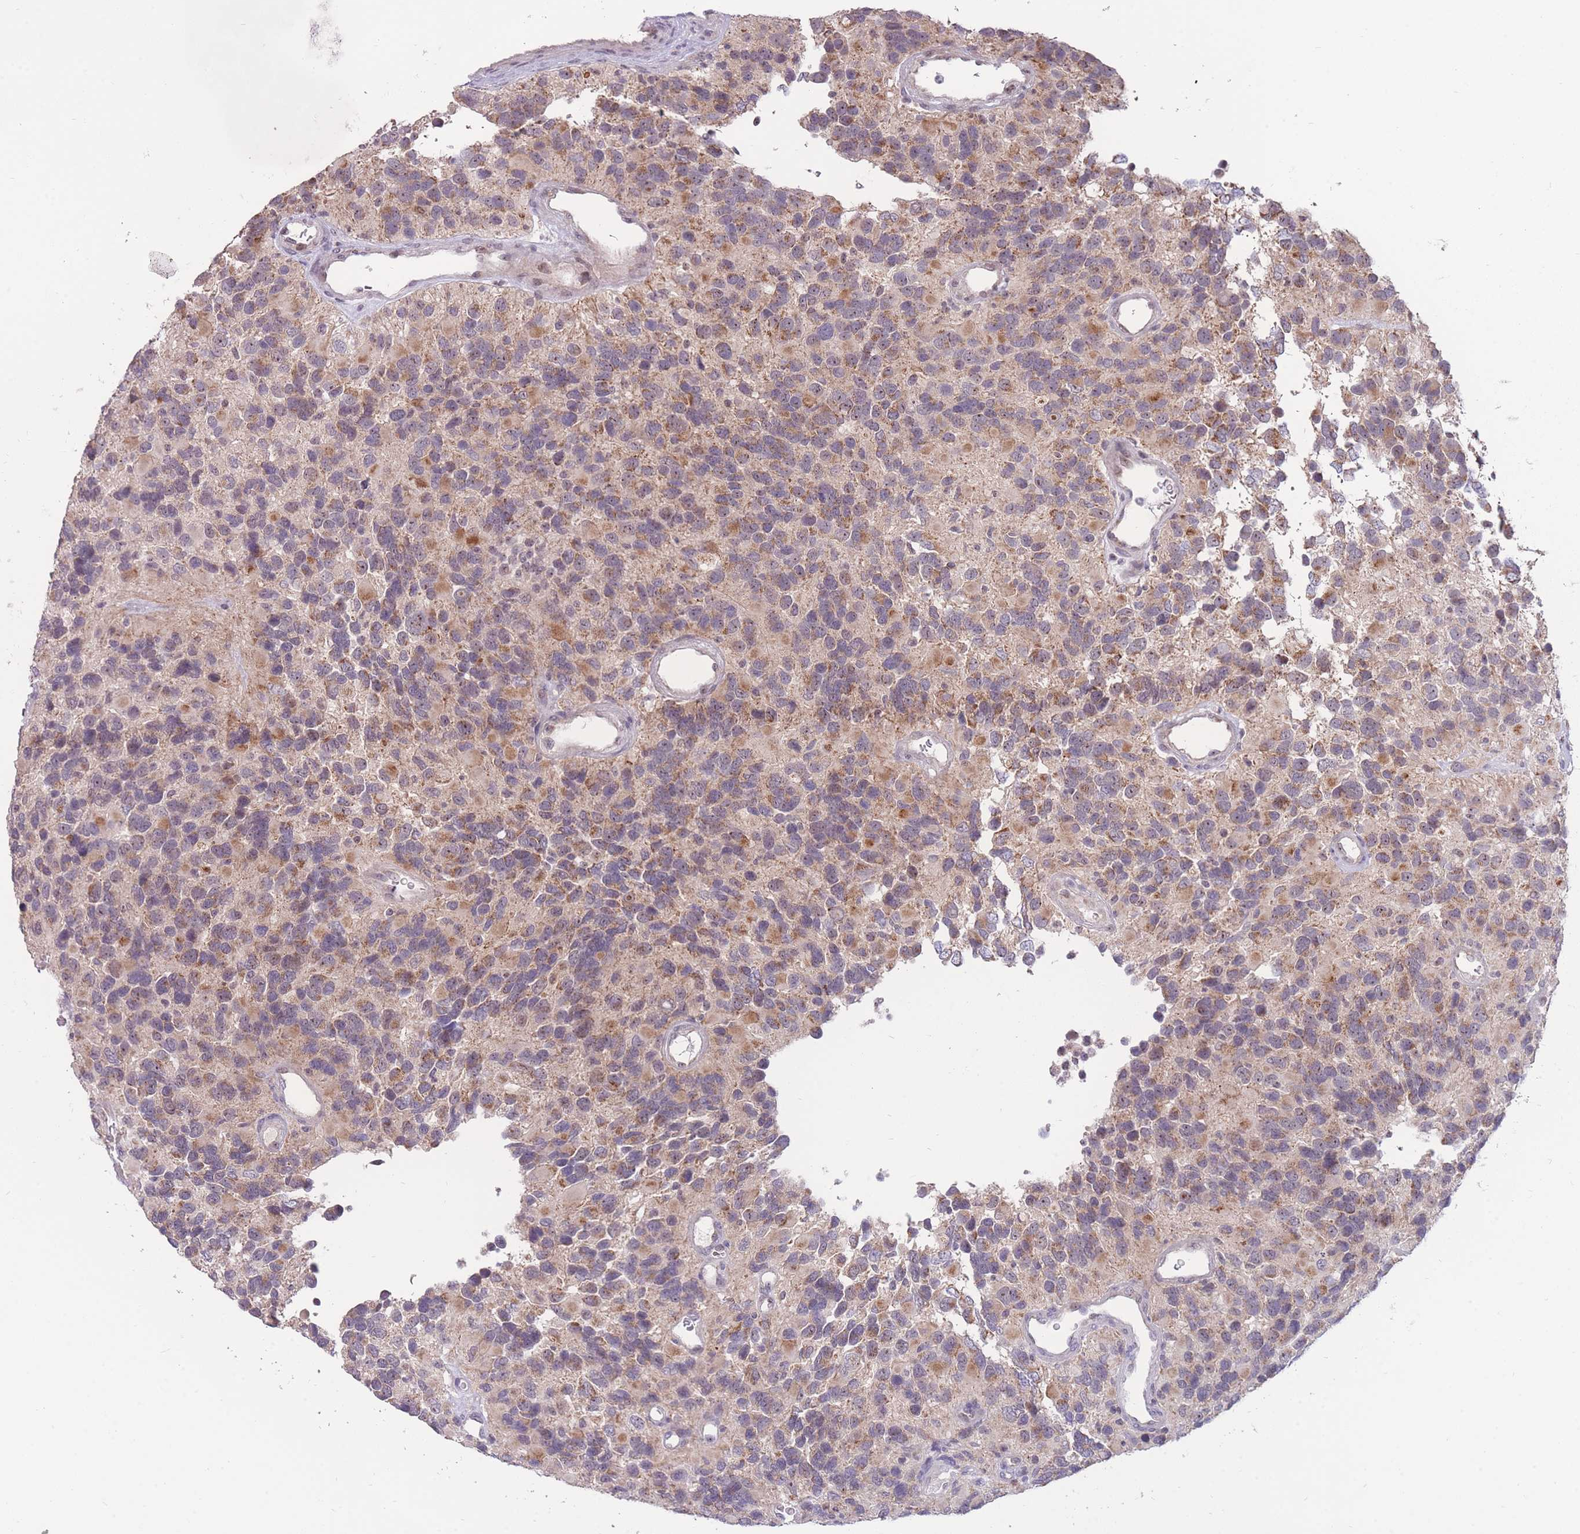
{"staining": {"intensity": "moderate", "quantity": "25%-75%", "location": "cytoplasmic/membranous"}, "tissue": "glioma", "cell_type": "Tumor cells", "image_type": "cancer", "snomed": [{"axis": "morphology", "description": "Glioma, malignant, High grade"}, {"axis": "topography", "description": "Brain"}], "caption": "Protein expression analysis of glioma demonstrates moderate cytoplasmic/membranous expression in about 25%-75% of tumor cells. The staining is performed using DAB brown chromogen to label protein expression. The nuclei are counter-stained blue using hematoxylin.", "gene": "MCIDAS", "patient": {"sex": "male", "age": 77}}